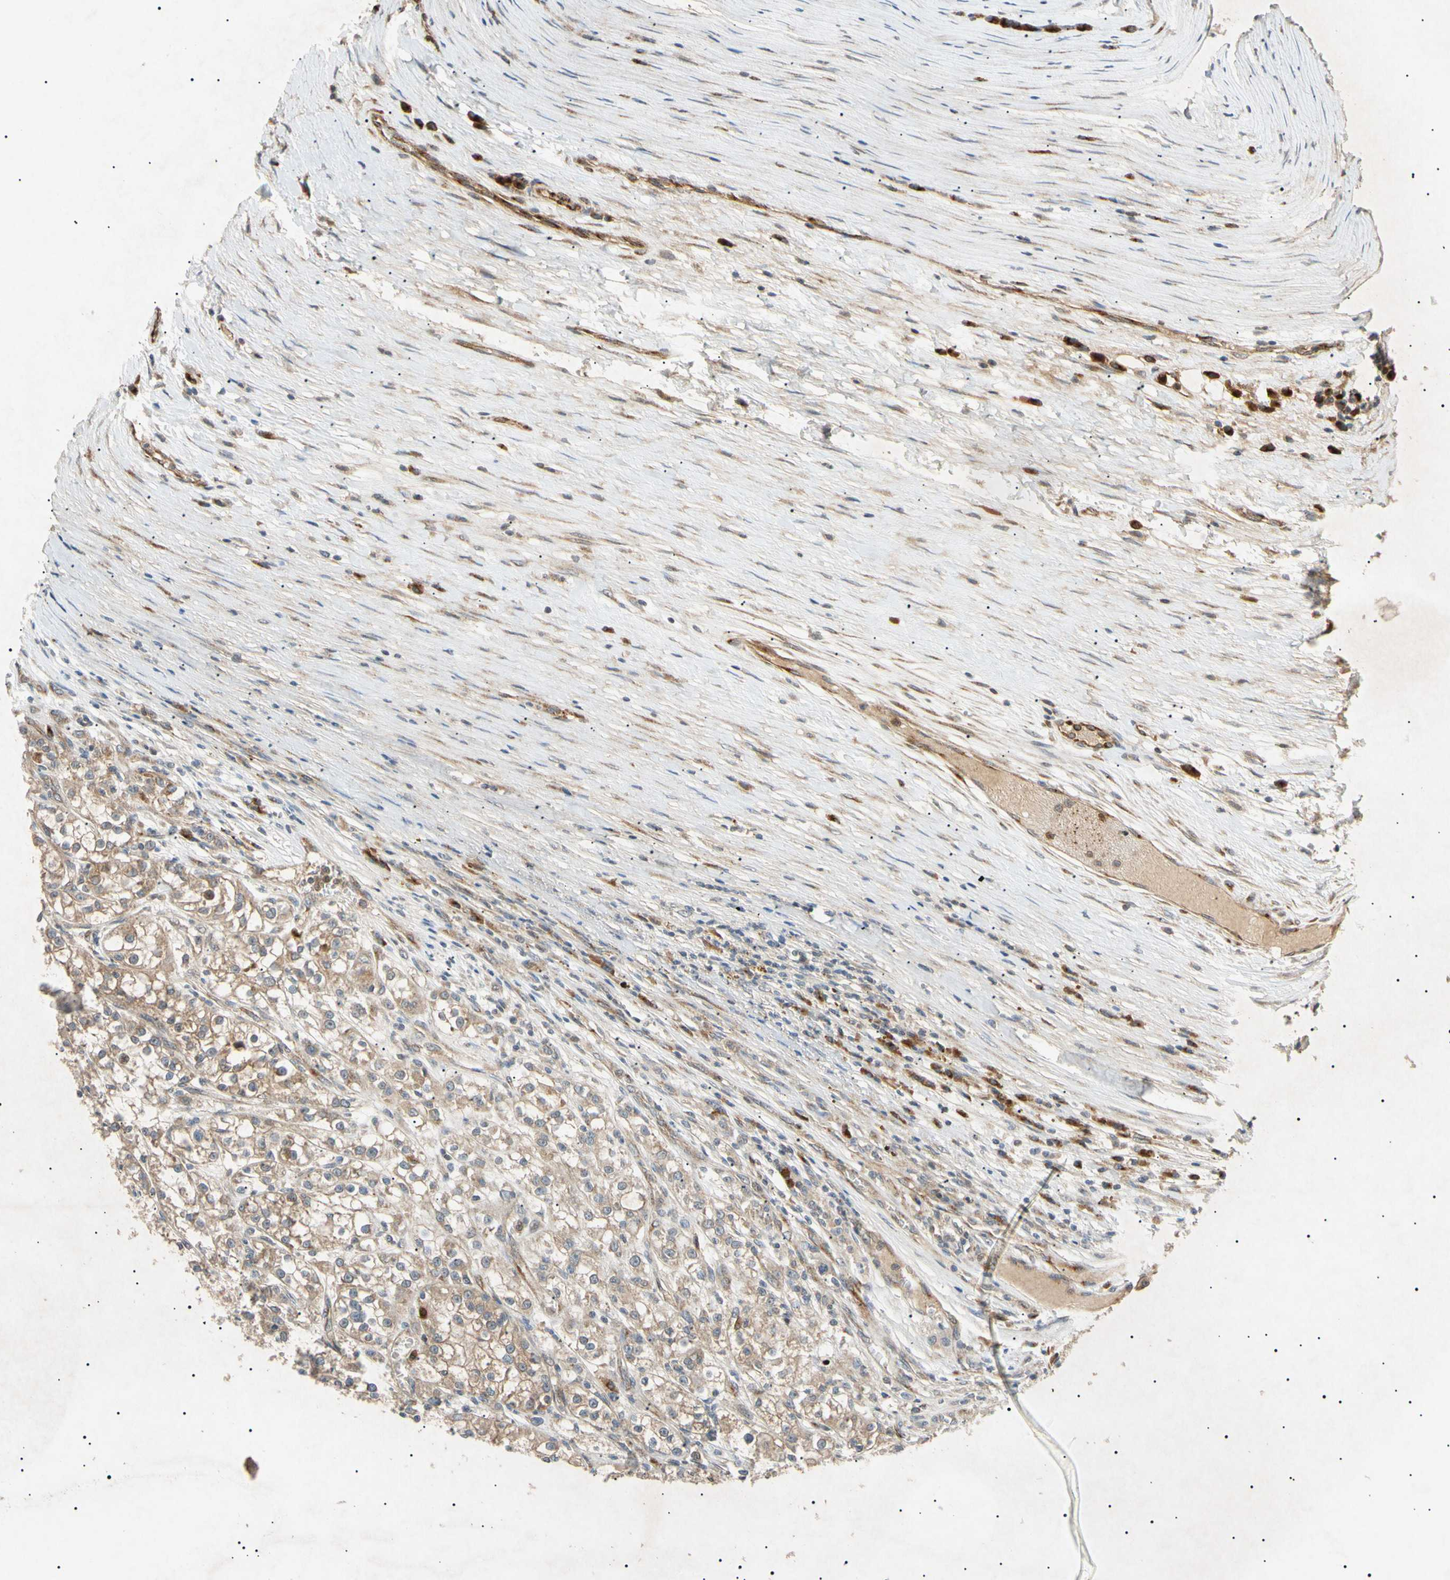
{"staining": {"intensity": "weak", "quantity": ">75%", "location": "cytoplasmic/membranous"}, "tissue": "renal cancer", "cell_type": "Tumor cells", "image_type": "cancer", "snomed": [{"axis": "morphology", "description": "Adenocarcinoma, NOS"}, {"axis": "topography", "description": "Kidney"}], "caption": "Renal cancer tissue demonstrates weak cytoplasmic/membranous positivity in about >75% of tumor cells, visualized by immunohistochemistry.", "gene": "TUBB4A", "patient": {"sex": "female", "age": 52}}